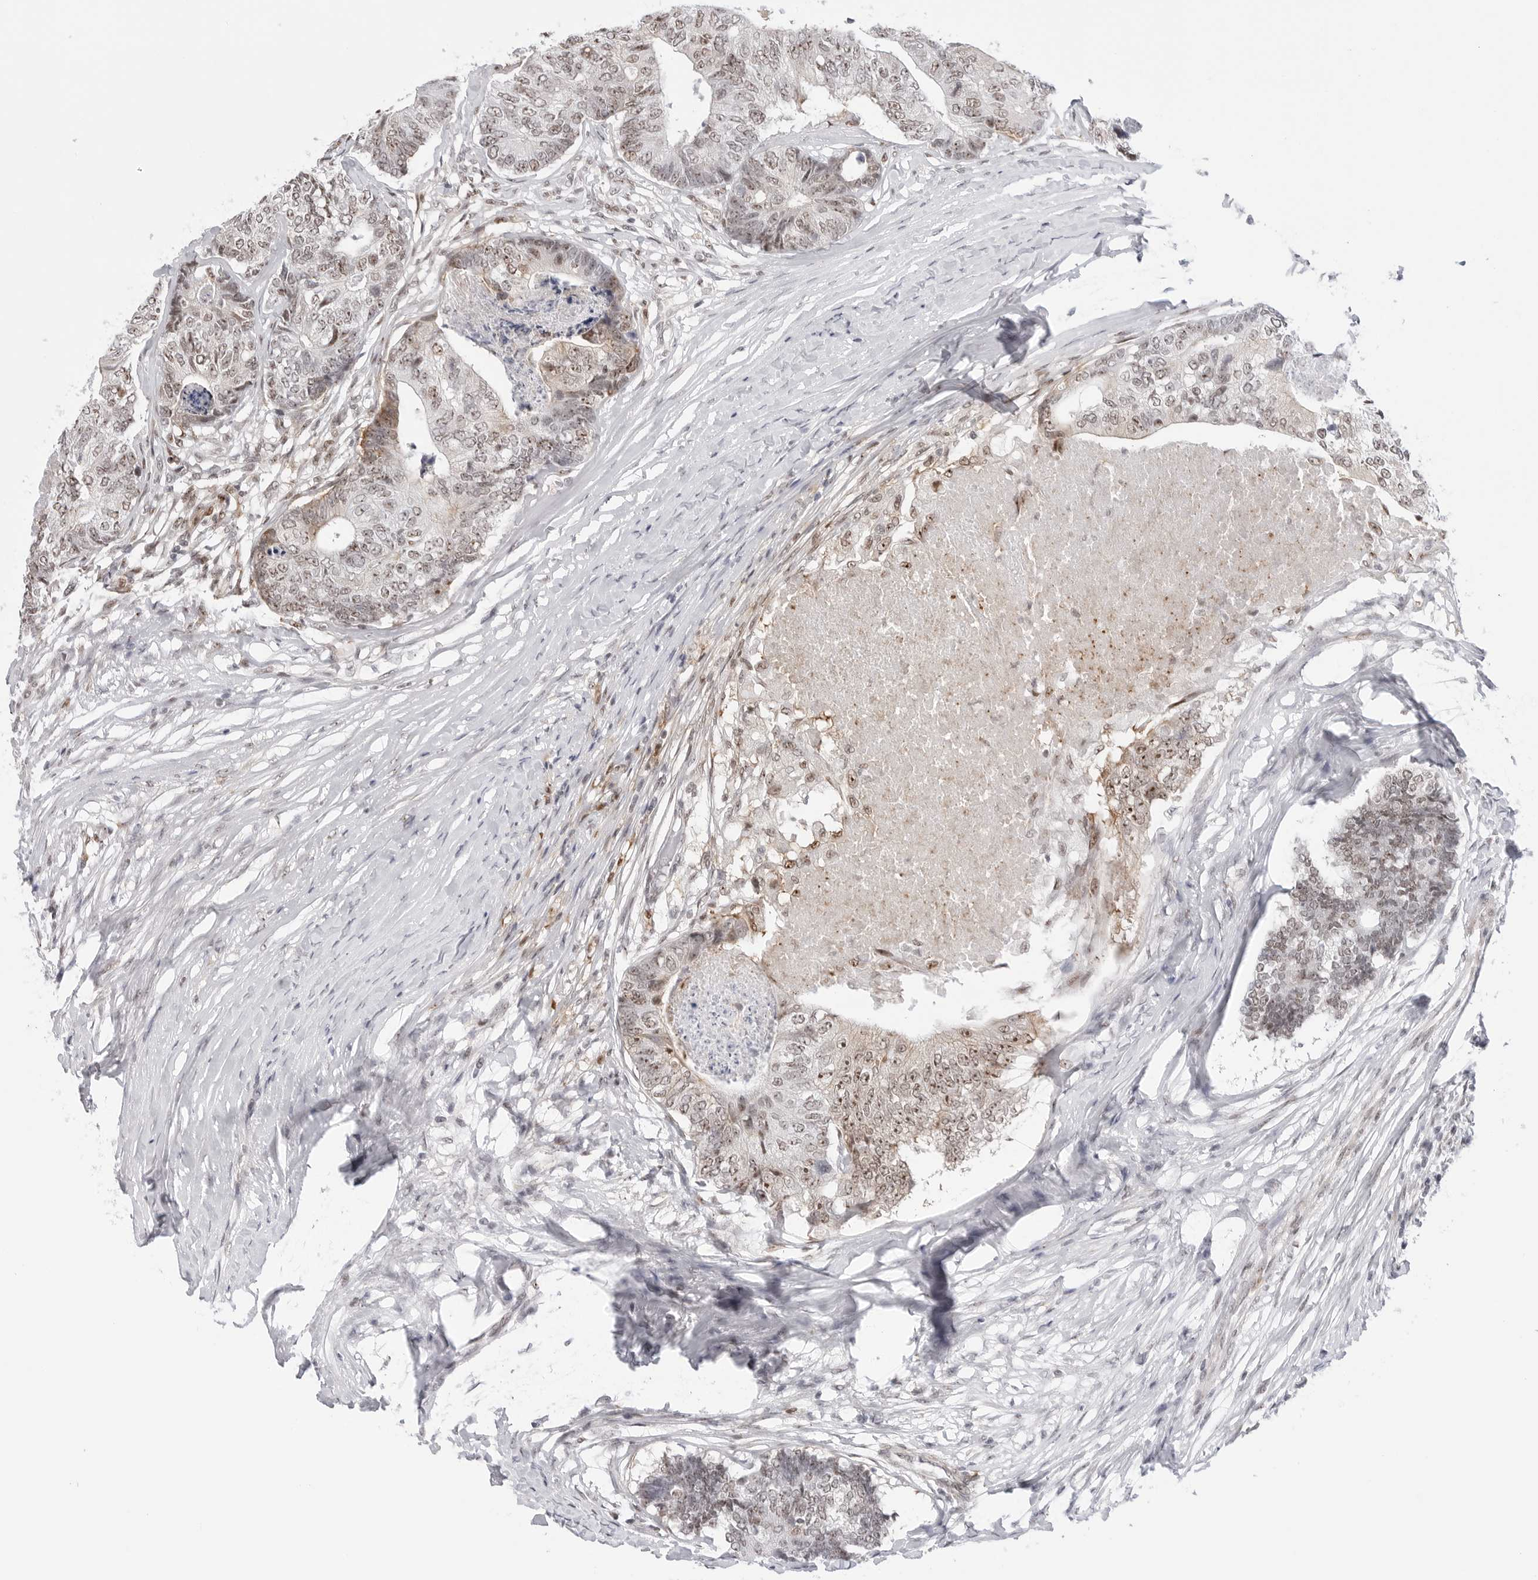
{"staining": {"intensity": "moderate", "quantity": "25%-75%", "location": "cytoplasmic/membranous,nuclear"}, "tissue": "colorectal cancer", "cell_type": "Tumor cells", "image_type": "cancer", "snomed": [{"axis": "morphology", "description": "Adenocarcinoma, NOS"}, {"axis": "topography", "description": "Colon"}], "caption": "DAB immunohistochemical staining of human colorectal adenocarcinoma demonstrates moderate cytoplasmic/membranous and nuclear protein staining in about 25%-75% of tumor cells.", "gene": "C1orf162", "patient": {"sex": "female", "age": 67}}